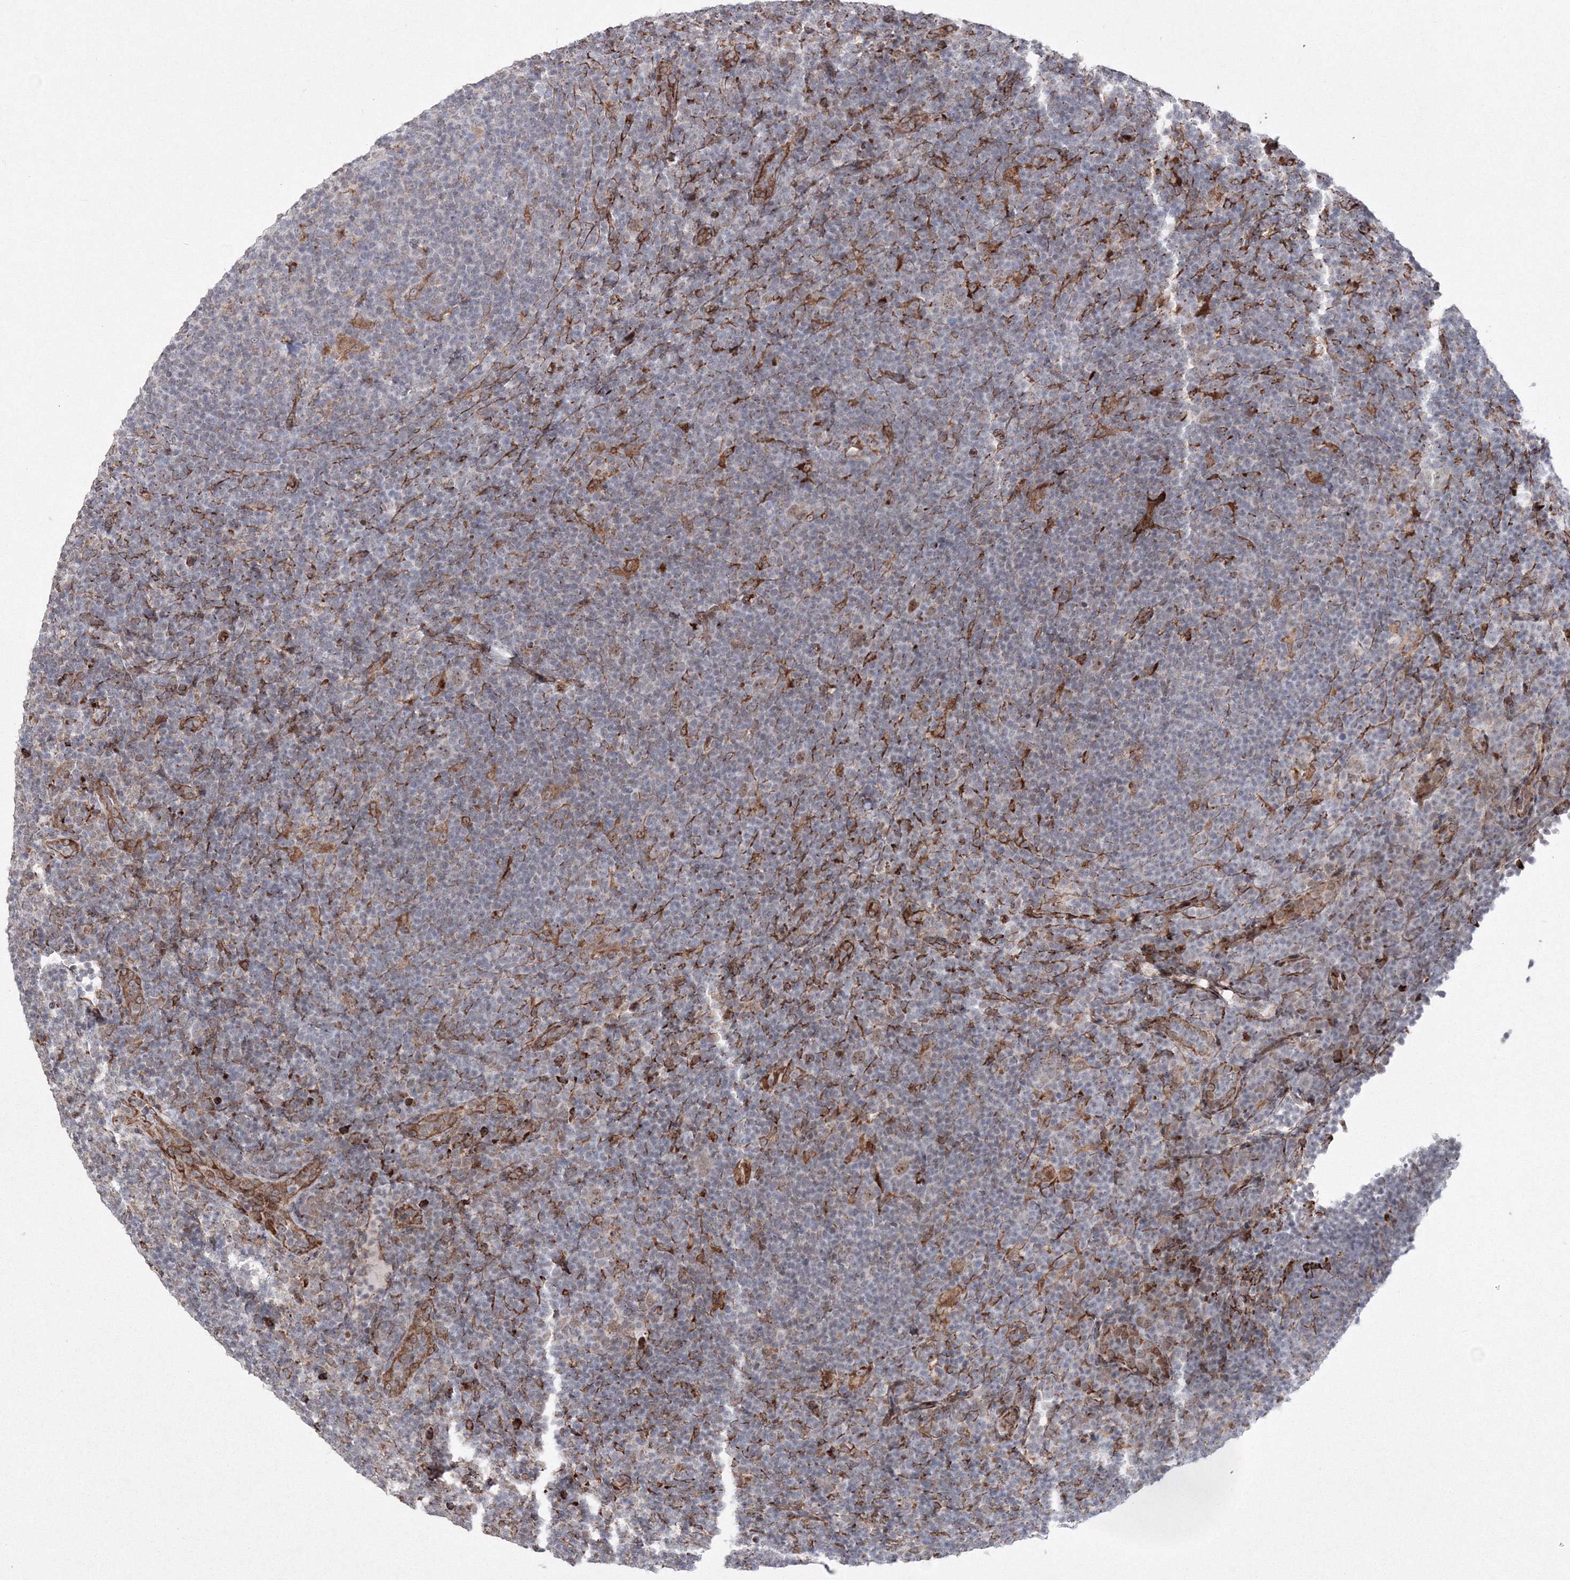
{"staining": {"intensity": "weak", "quantity": ">75%", "location": "nuclear"}, "tissue": "lymphoma", "cell_type": "Tumor cells", "image_type": "cancer", "snomed": [{"axis": "morphology", "description": "Hodgkin's disease, NOS"}, {"axis": "topography", "description": "Lymph node"}], "caption": "Protein staining by immunohistochemistry shows weak nuclear positivity in approximately >75% of tumor cells in lymphoma. Nuclei are stained in blue.", "gene": "EFCAB12", "patient": {"sex": "female", "age": 57}}